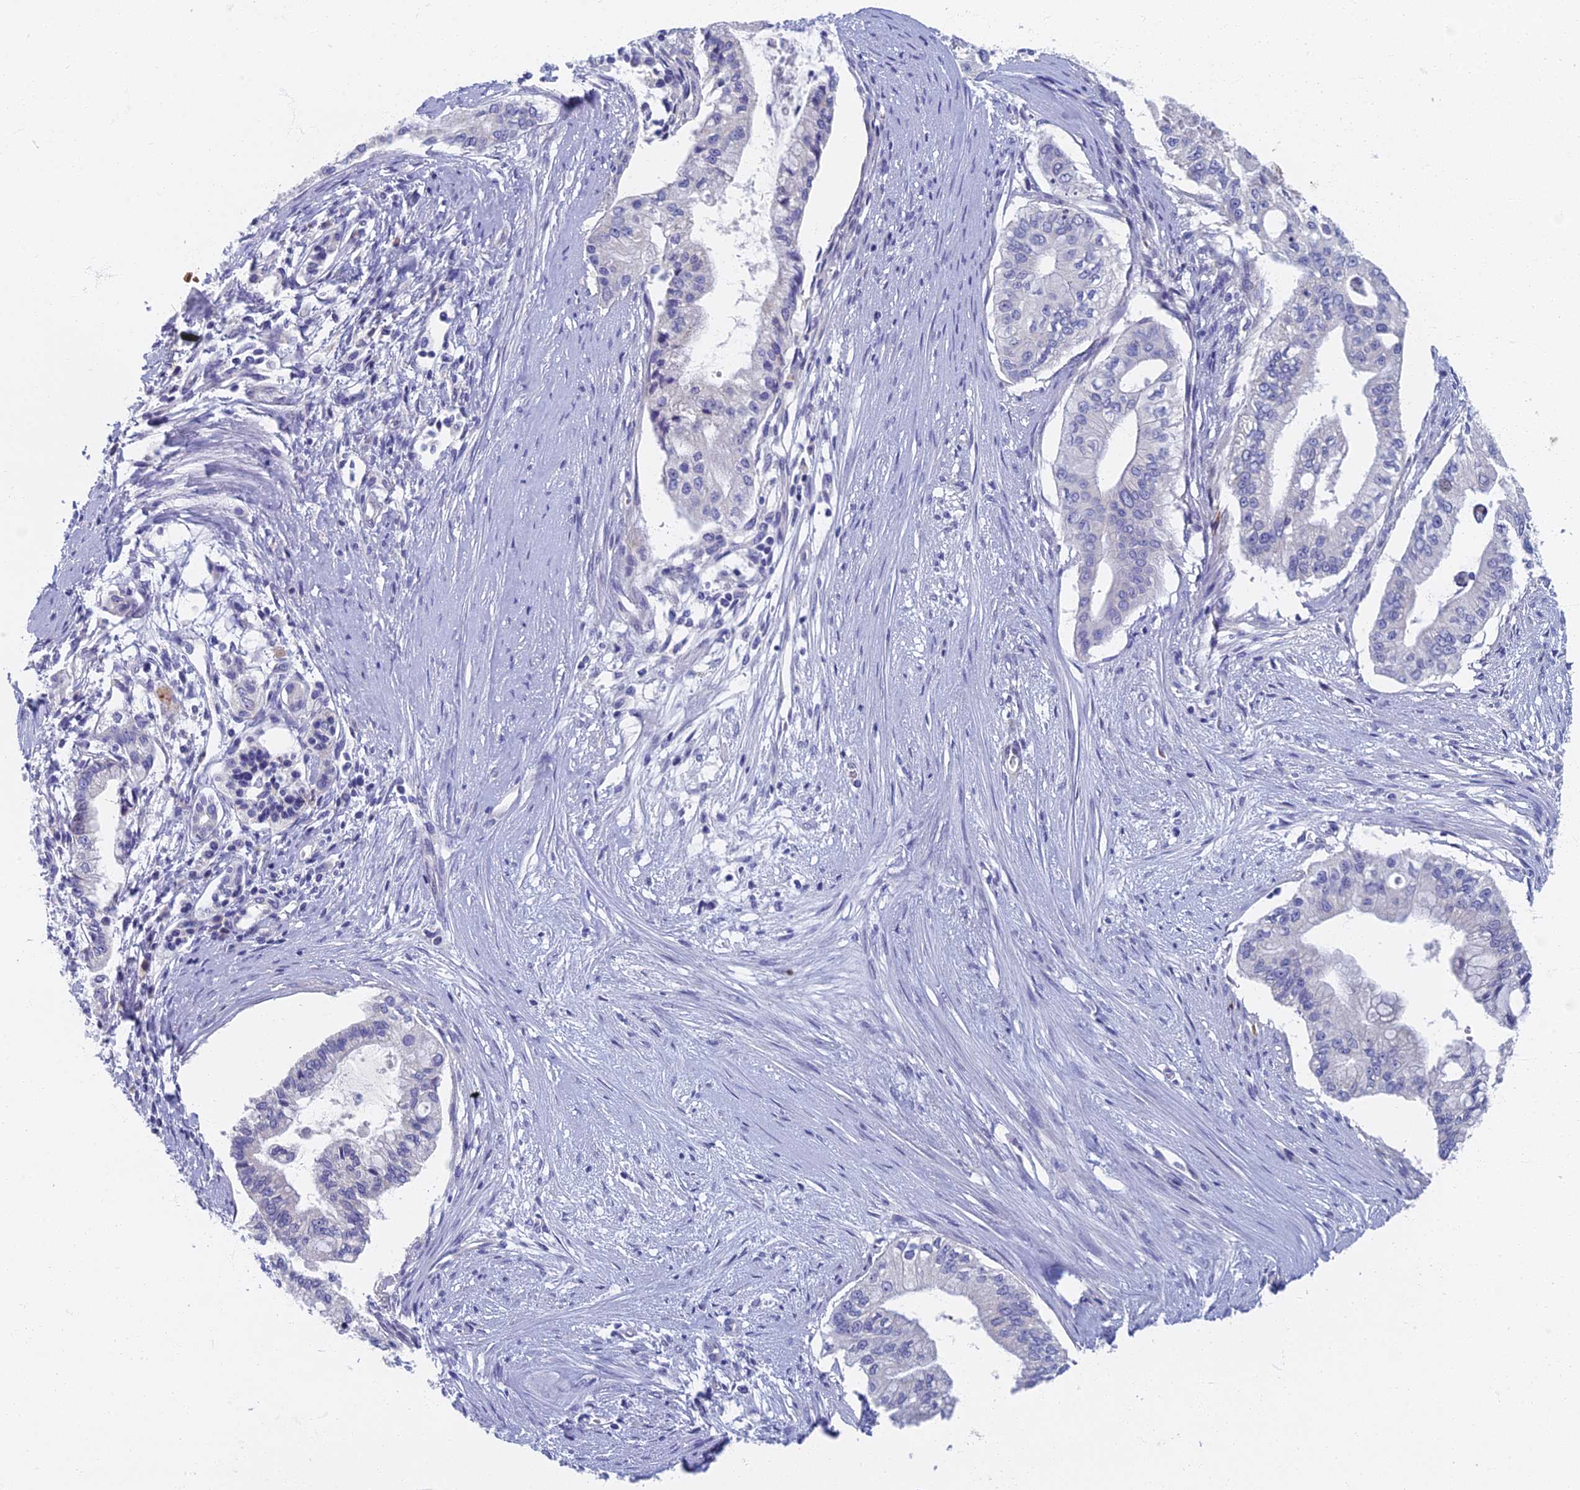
{"staining": {"intensity": "negative", "quantity": "none", "location": "none"}, "tissue": "pancreatic cancer", "cell_type": "Tumor cells", "image_type": "cancer", "snomed": [{"axis": "morphology", "description": "Adenocarcinoma, NOS"}, {"axis": "topography", "description": "Pancreas"}], "caption": "Immunohistochemical staining of pancreatic cancer (adenocarcinoma) shows no significant expression in tumor cells.", "gene": "SPIN4", "patient": {"sex": "male", "age": 46}}